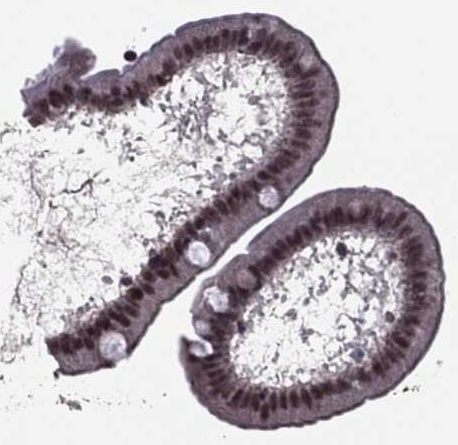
{"staining": {"intensity": "weak", "quantity": "<25%", "location": "cytoplasmic/membranous,nuclear"}, "tissue": "duodenum", "cell_type": "Glandular cells", "image_type": "normal", "snomed": [{"axis": "morphology", "description": "Normal tissue, NOS"}, {"axis": "topography", "description": "Duodenum"}], "caption": "A micrograph of duodenum stained for a protein shows no brown staining in glandular cells.", "gene": "RARB", "patient": {"sex": "male", "age": 59}}